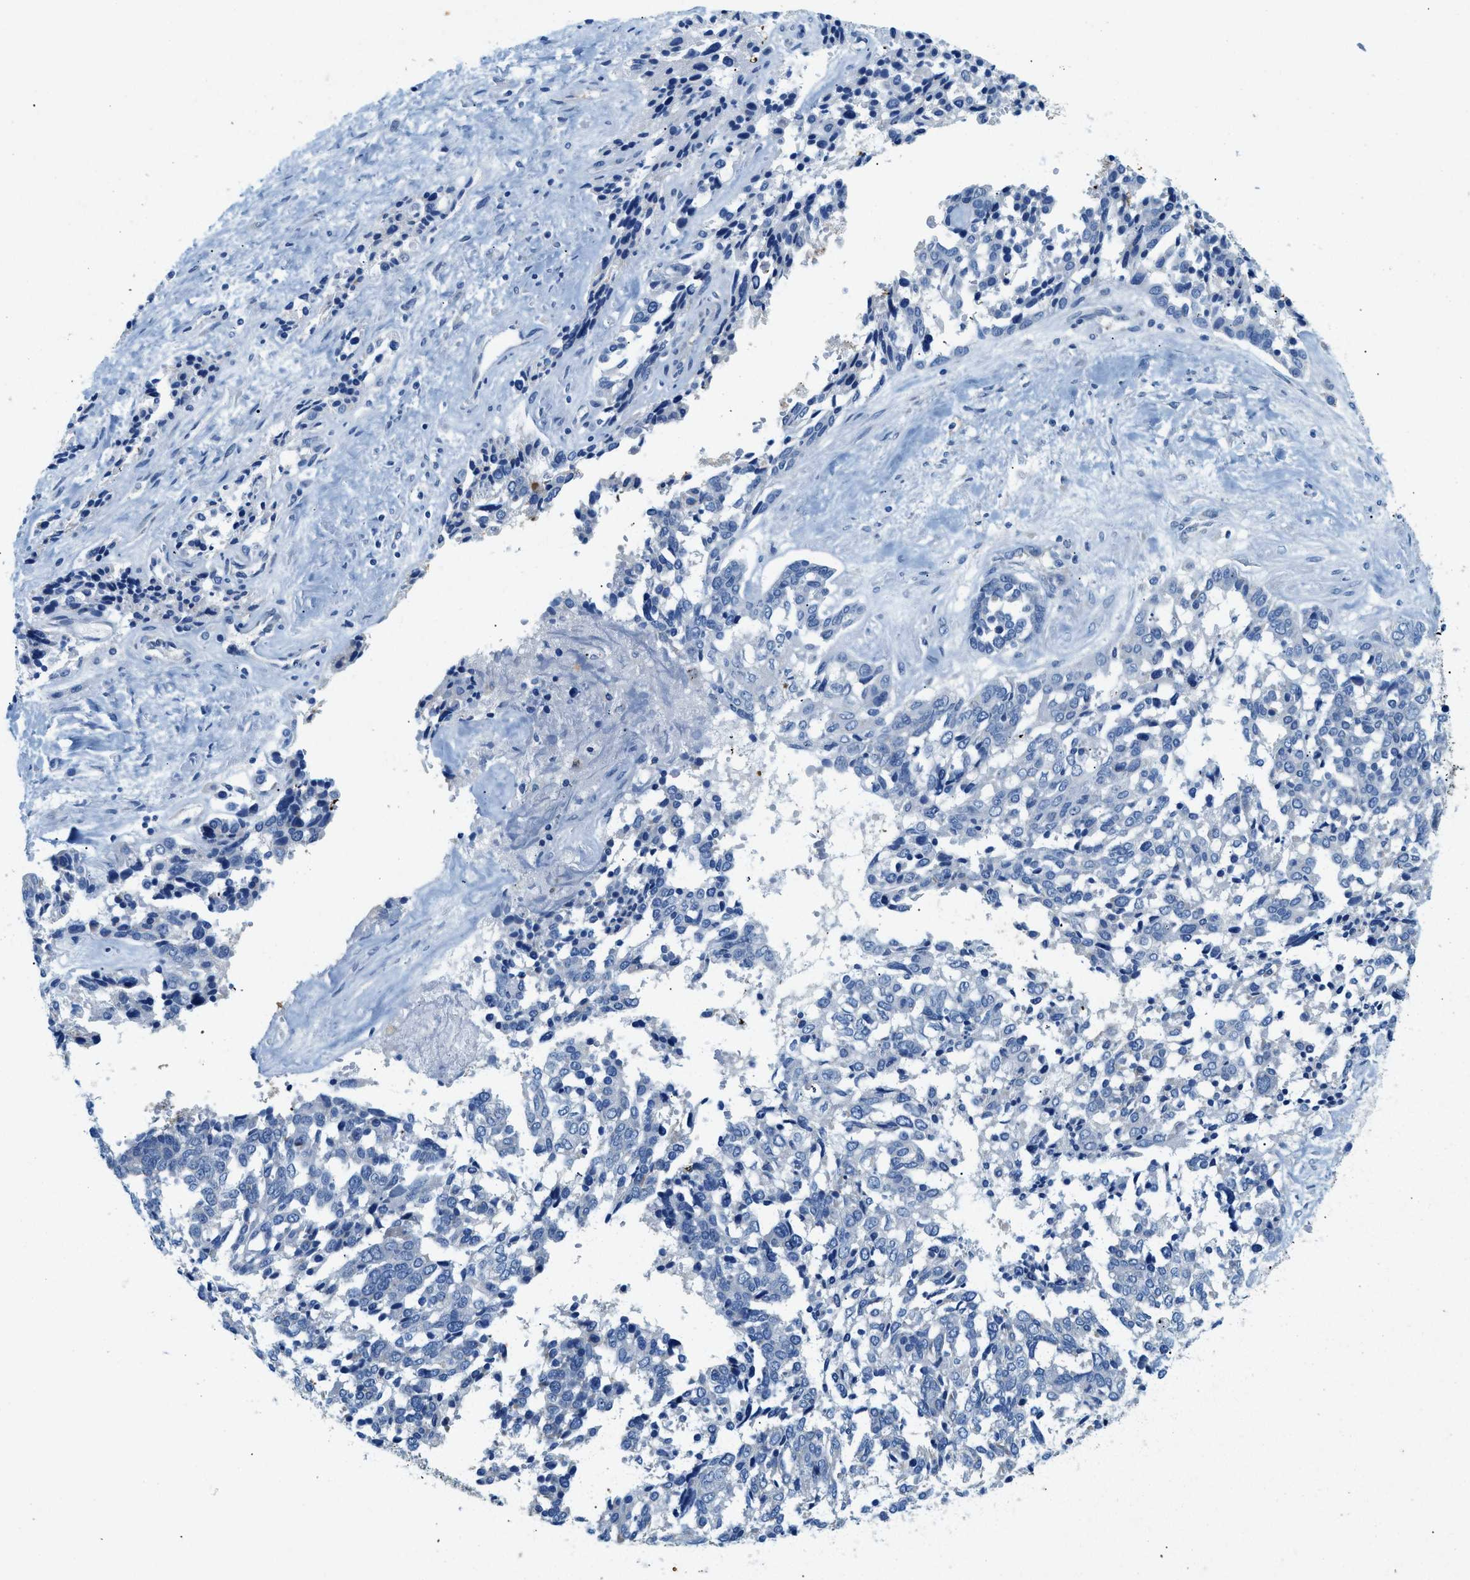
{"staining": {"intensity": "negative", "quantity": "none", "location": "none"}, "tissue": "ovarian cancer", "cell_type": "Tumor cells", "image_type": "cancer", "snomed": [{"axis": "morphology", "description": "Cystadenocarcinoma, serous, NOS"}, {"axis": "topography", "description": "Ovary"}], "caption": "The histopathology image reveals no staining of tumor cells in ovarian cancer. (DAB immunohistochemistry (IHC) visualized using brightfield microscopy, high magnification).", "gene": "ZDHHC13", "patient": {"sex": "female", "age": 44}}